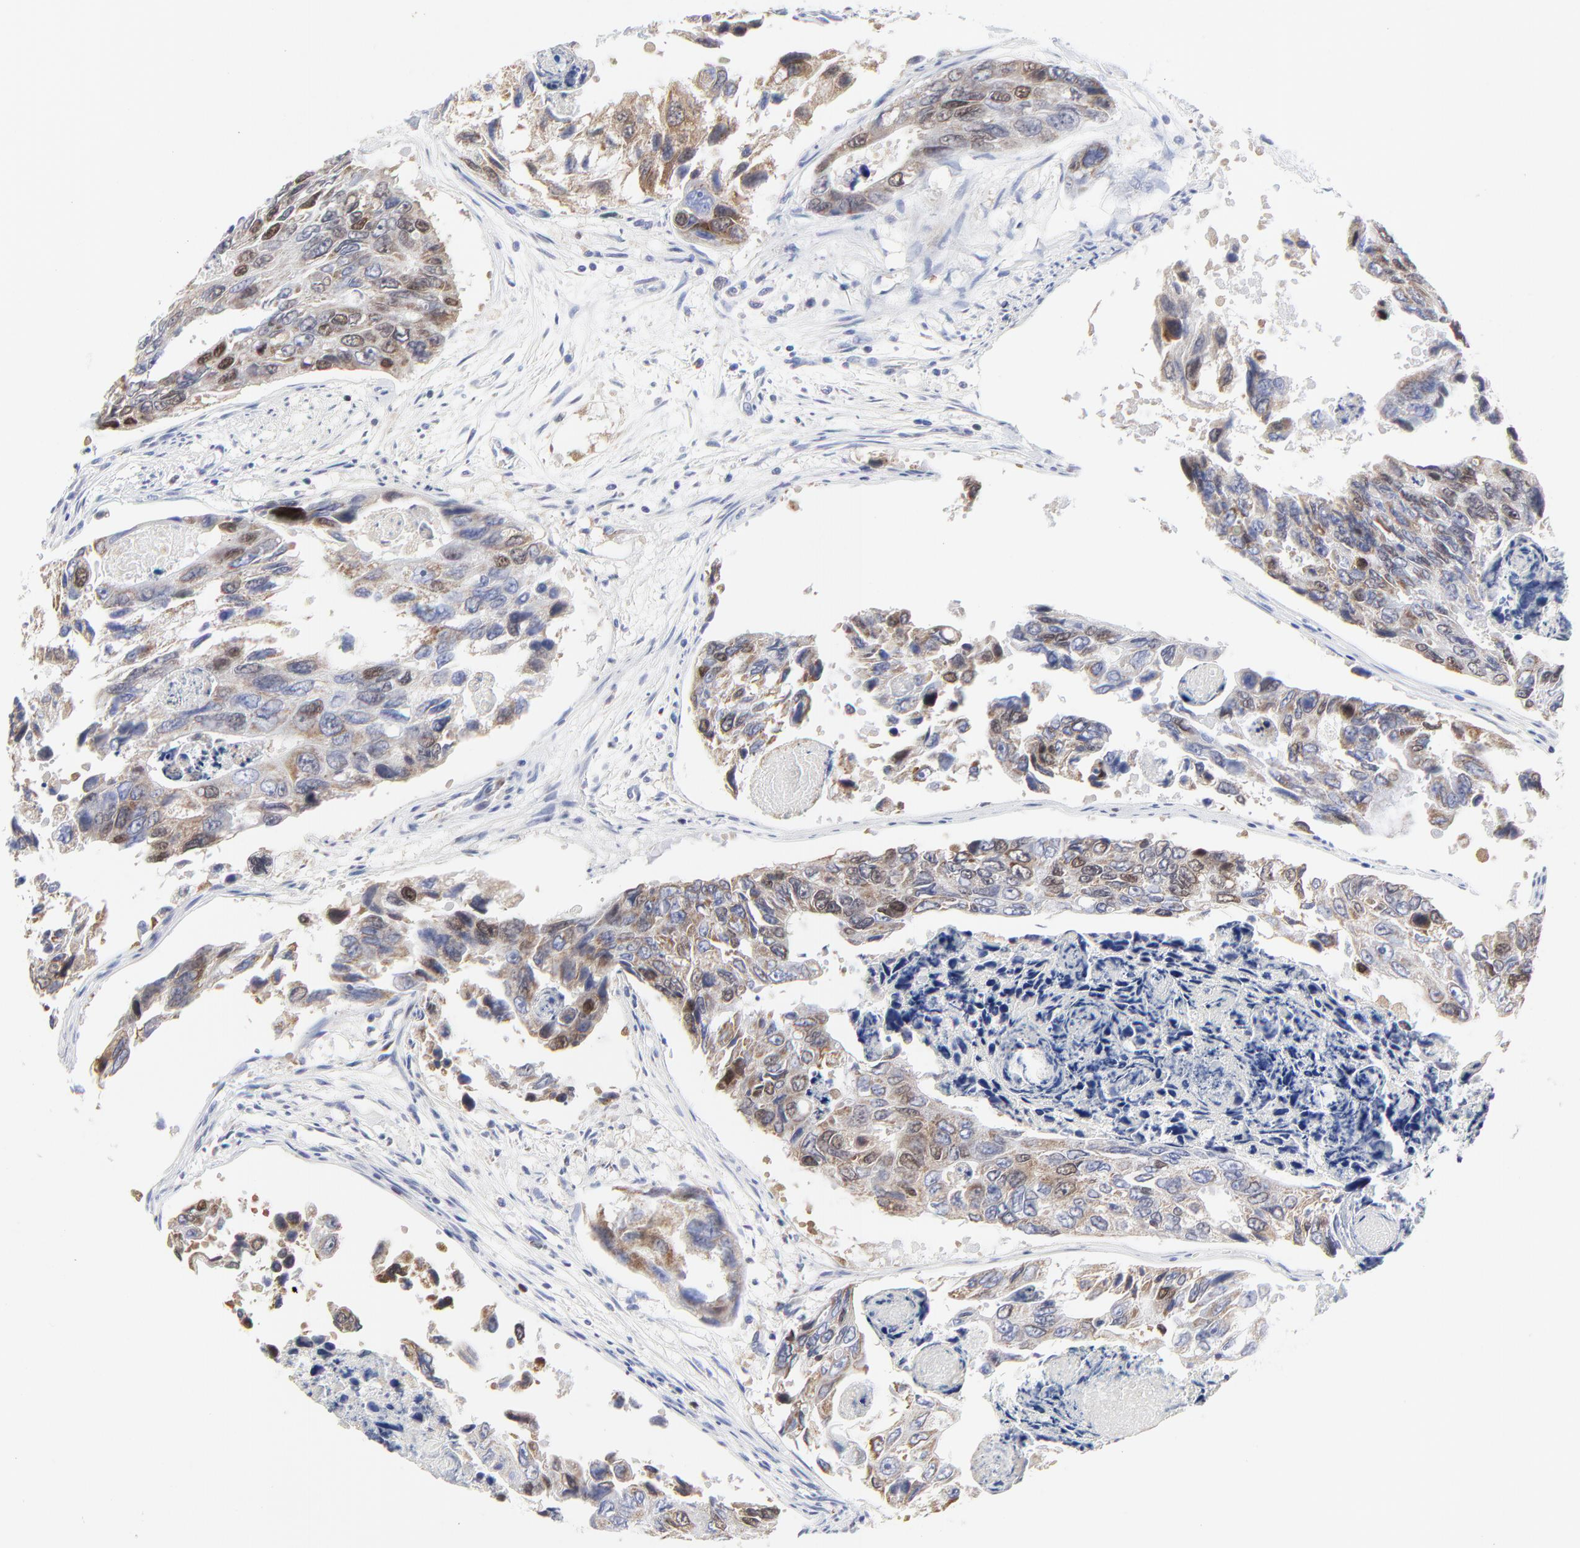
{"staining": {"intensity": "moderate", "quantity": ">75%", "location": "cytoplasmic/membranous"}, "tissue": "colorectal cancer", "cell_type": "Tumor cells", "image_type": "cancer", "snomed": [{"axis": "morphology", "description": "Adenocarcinoma, NOS"}, {"axis": "topography", "description": "Colon"}], "caption": "Colorectal cancer (adenocarcinoma) stained for a protein exhibits moderate cytoplasmic/membranous positivity in tumor cells.", "gene": "NCAPH", "patient": {"sex": "female", "age": 86}}